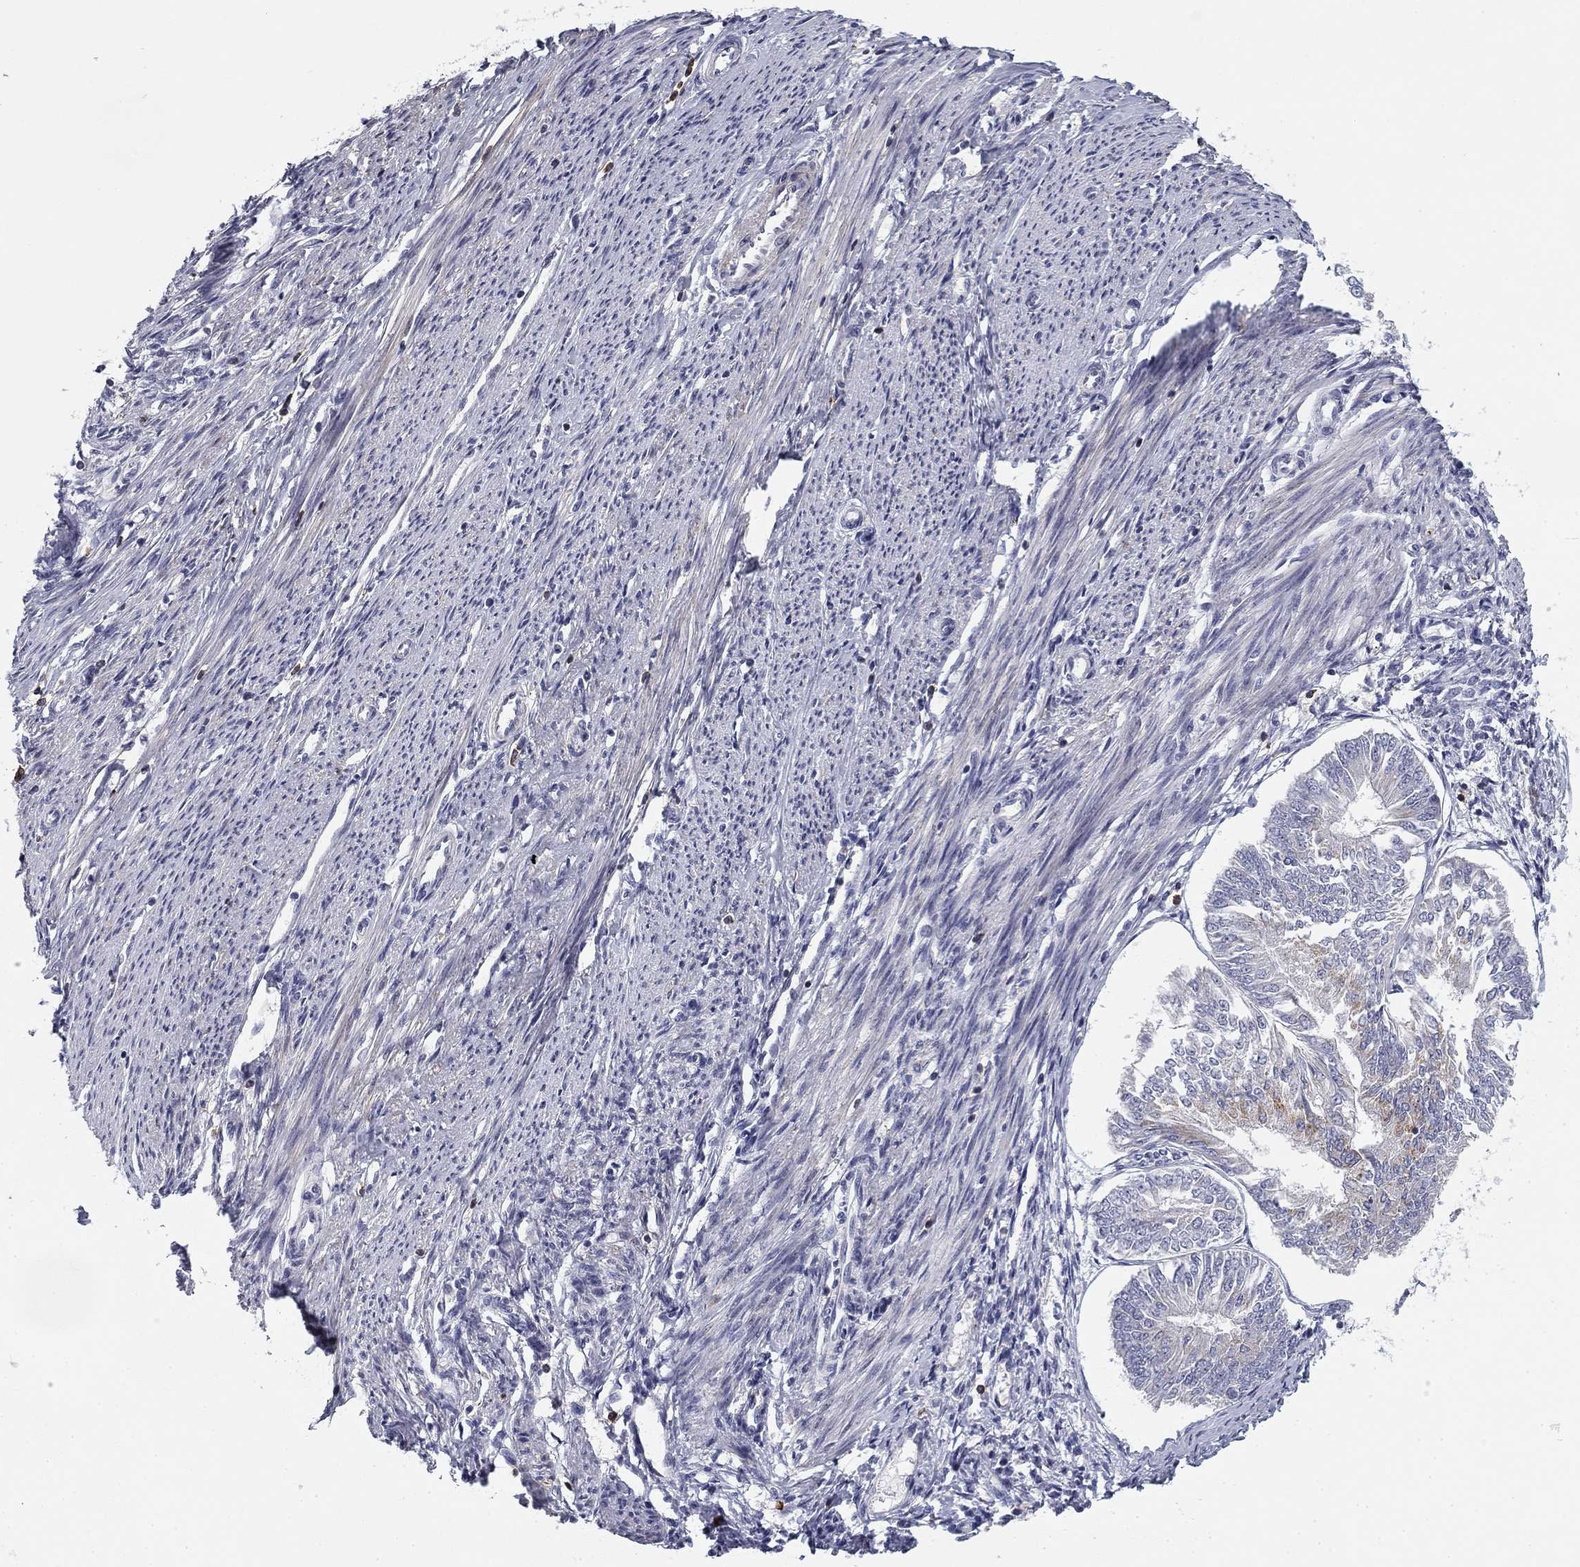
{"staining": {"intensity": "negative", "quantity": "none", "location": "none"}, "tissue": "endometrial cancer", "cell_type": "Tumor cells", "image_type": "cancer", "snomed": [{"axis": "morphology", "description": "Adenocarcinoma, NOS"}, {"axis": "topography", "description": "Endometrium"}], "caption": "The image reveals no significant positivity in tumor cells of adenocarcinoma (endometrial).", "gene": "TRAT1", "patient": {"sex": "female", "age": 58}}